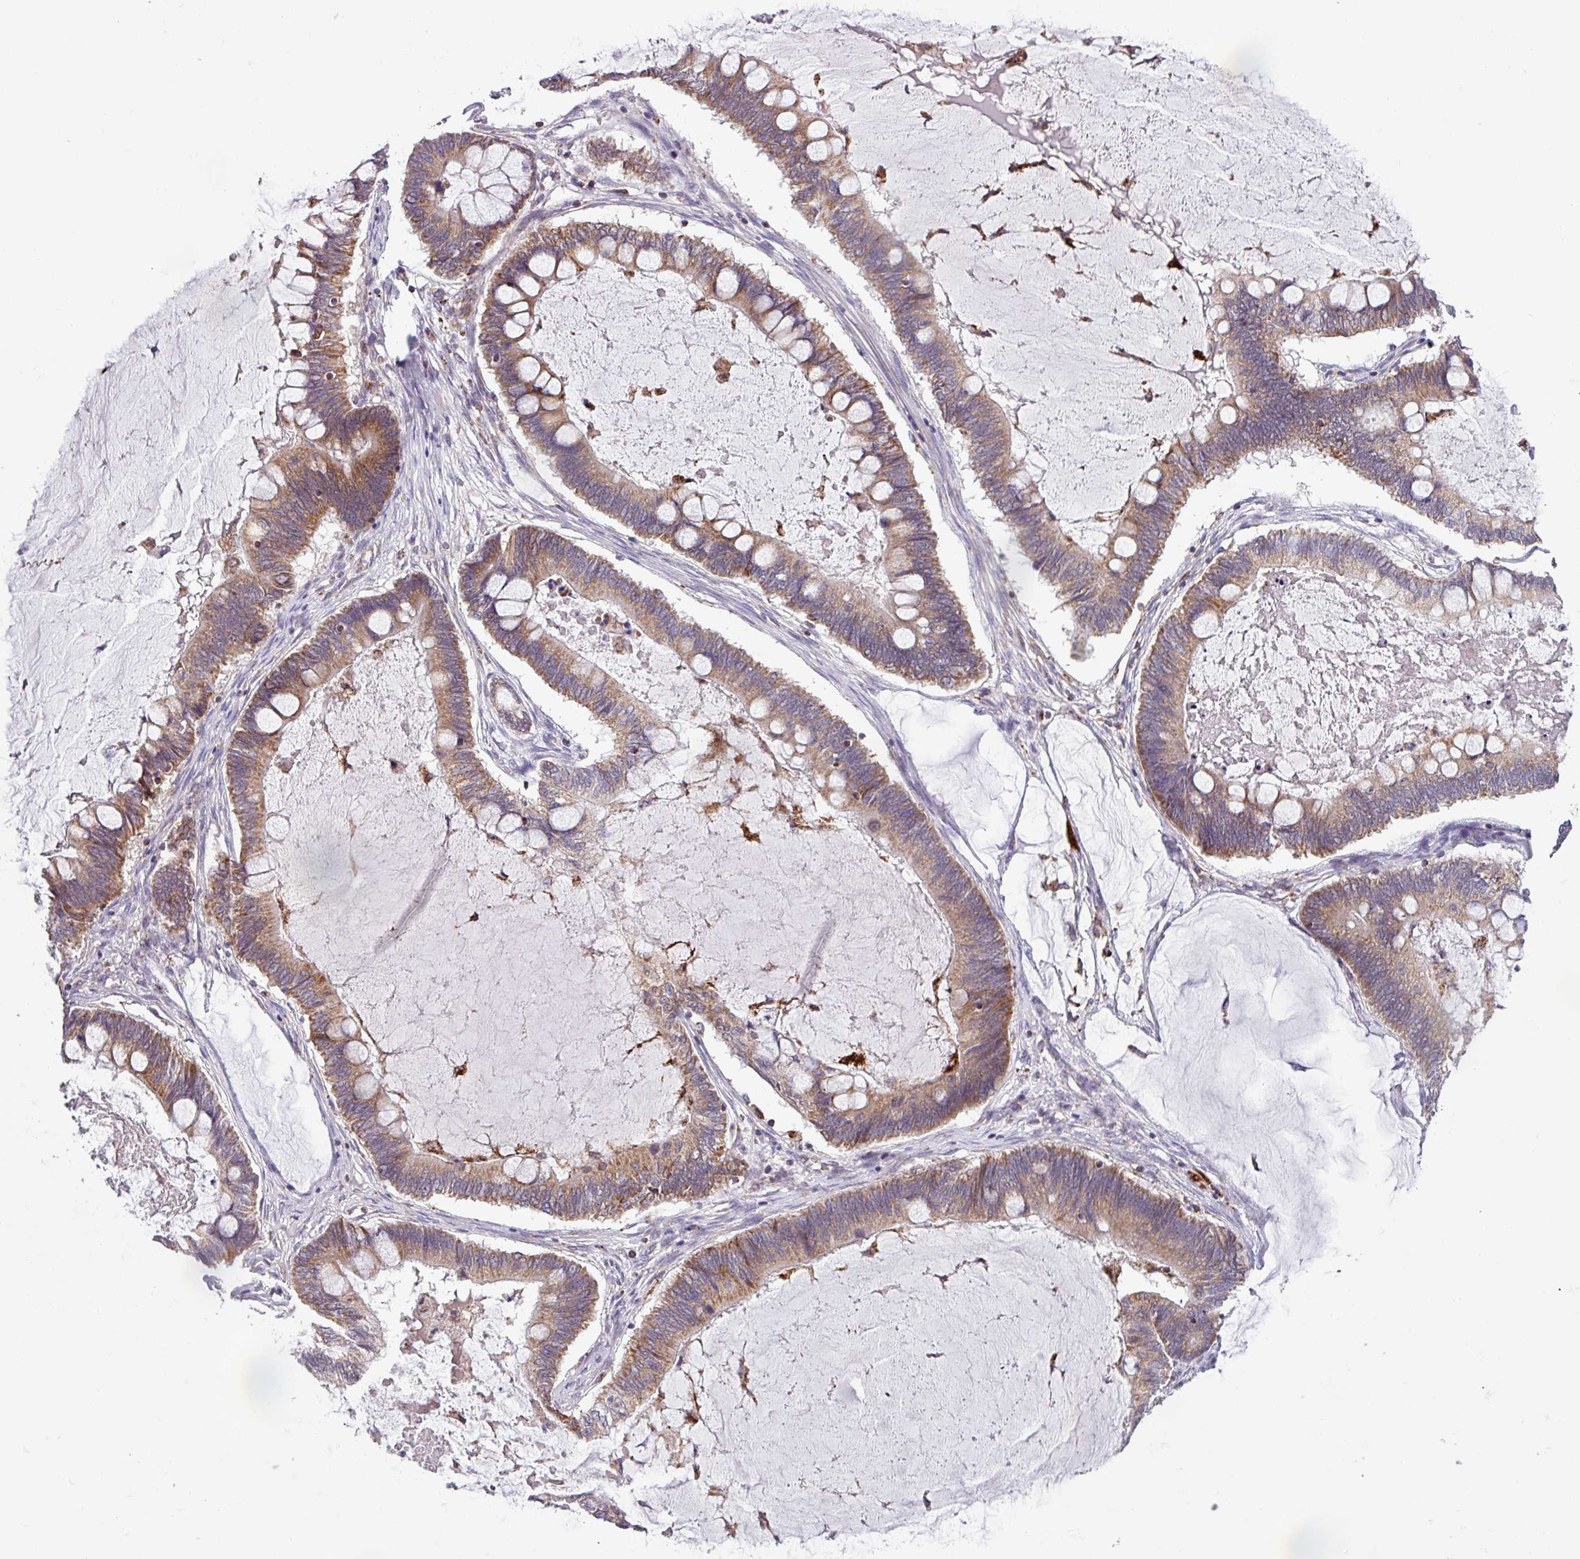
{"staining": {"intensity": "moderate", "quantity": ">75%", "location": "cytoplasmic/membranous"}, "tissue": "ovarian cancer", "cell_type": "Tumor cells", "image_type": "cancer", "snomed": [{"axis": "morphology", "description": "Cystadenocarcinoma, mucinous, NOS"}, {"axis": "topography", "description": "Ovary"}], "caption": "A high-resolution image shows IHC staining of mucinous cystadenocarcinoma (ovarian), which reveals moderate cytoplasmic/membranous positivity in about >75% of tumor cells.", "gene": "AKIRIN1", "patient": {"sex": "female", "age": 61}}